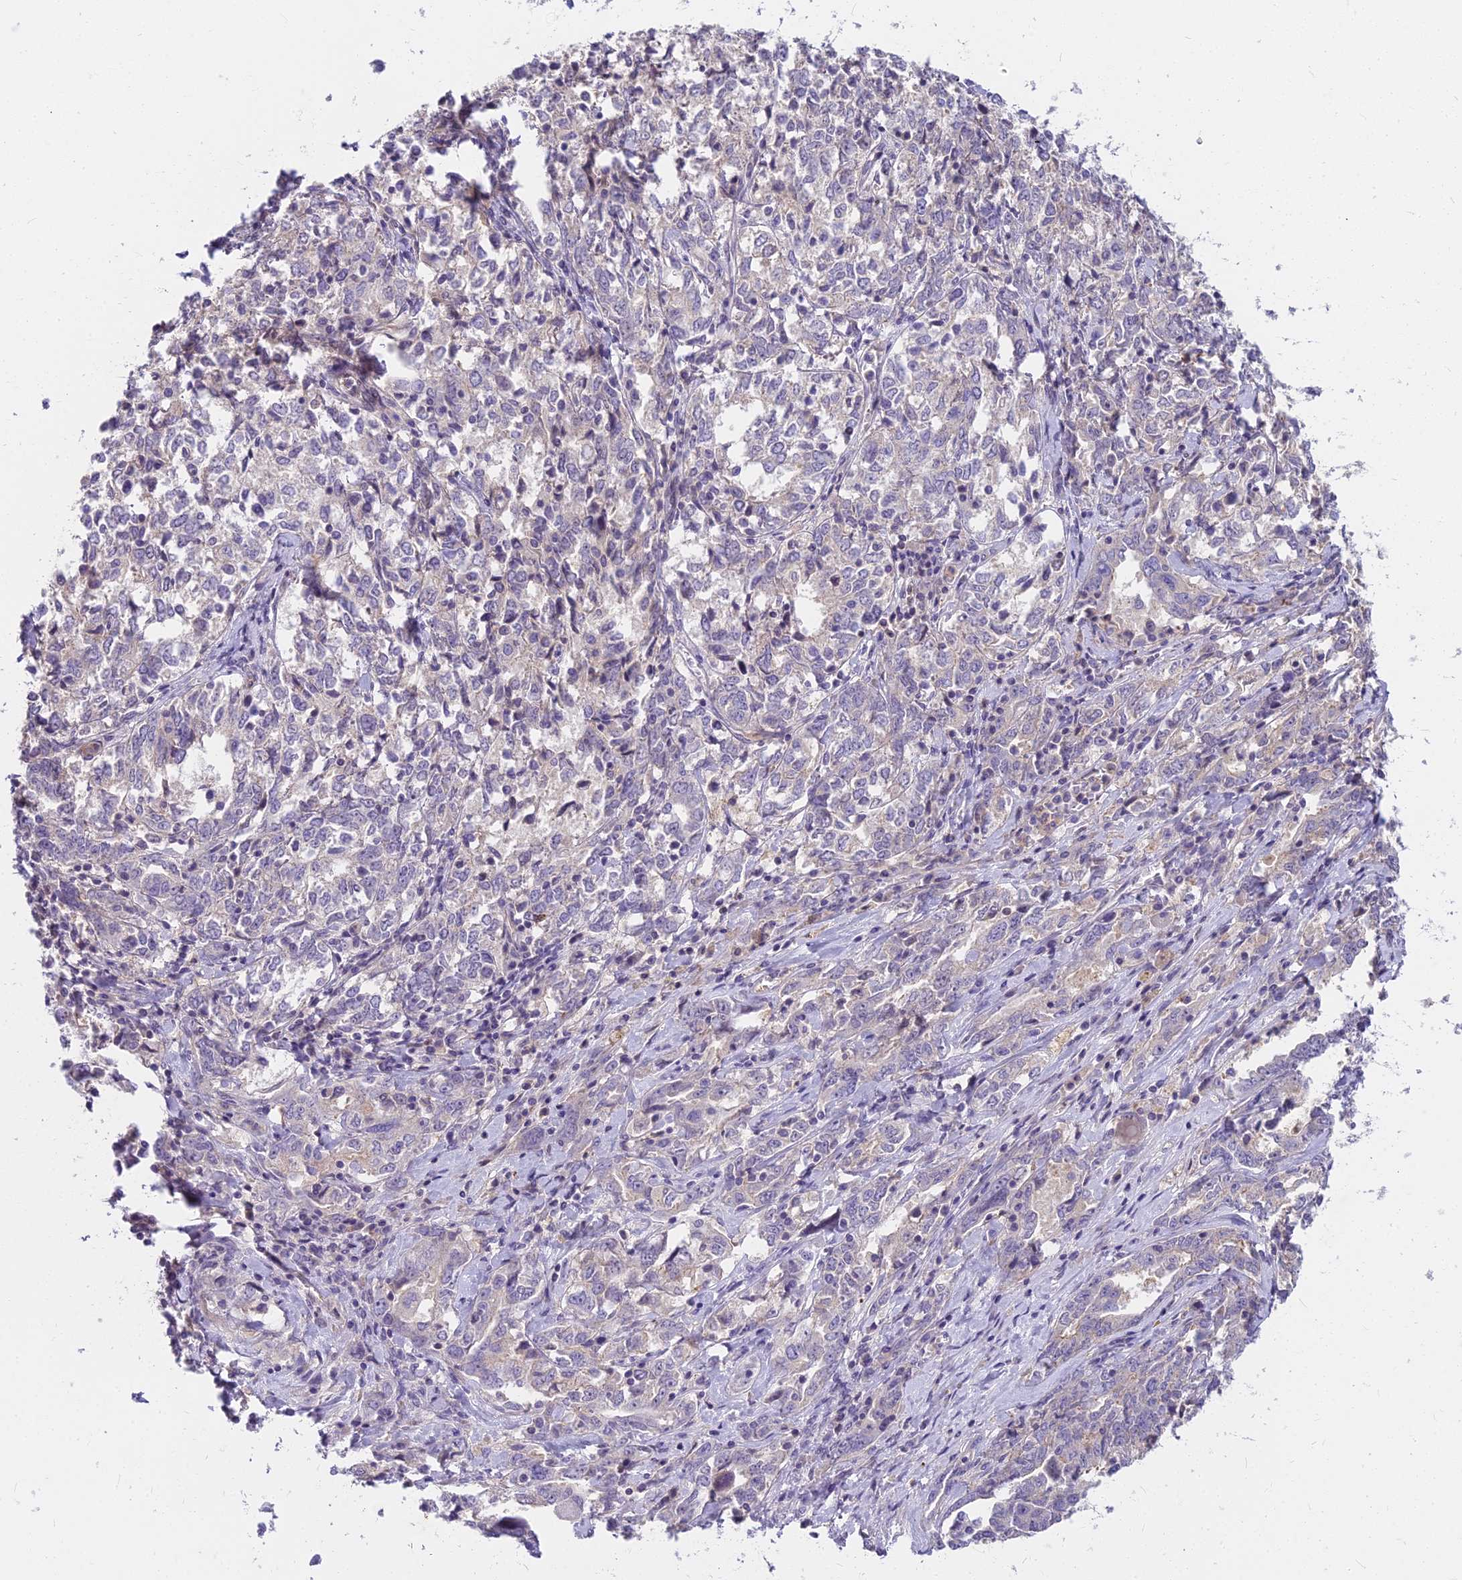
{"staining": {"intensity": "negative", "quantity": "none", "location": "none"}, "tissue": "ovarian cancer", "cell_type": "Tumor cells", "image_type": "cancer", "snomed": [{"axis": "morphology", "description": "Carcinoma, endometroid"}, {"axis": "topography", "description": "Ovary"}], "caption": "Immunohistochemistry (IHC) image of ovarian cancer stained for a protein (brown), which displays no positivity in tumor cells.", "gene": "HLA-DOA", "patient": {"sex": "female", "age": 62}}